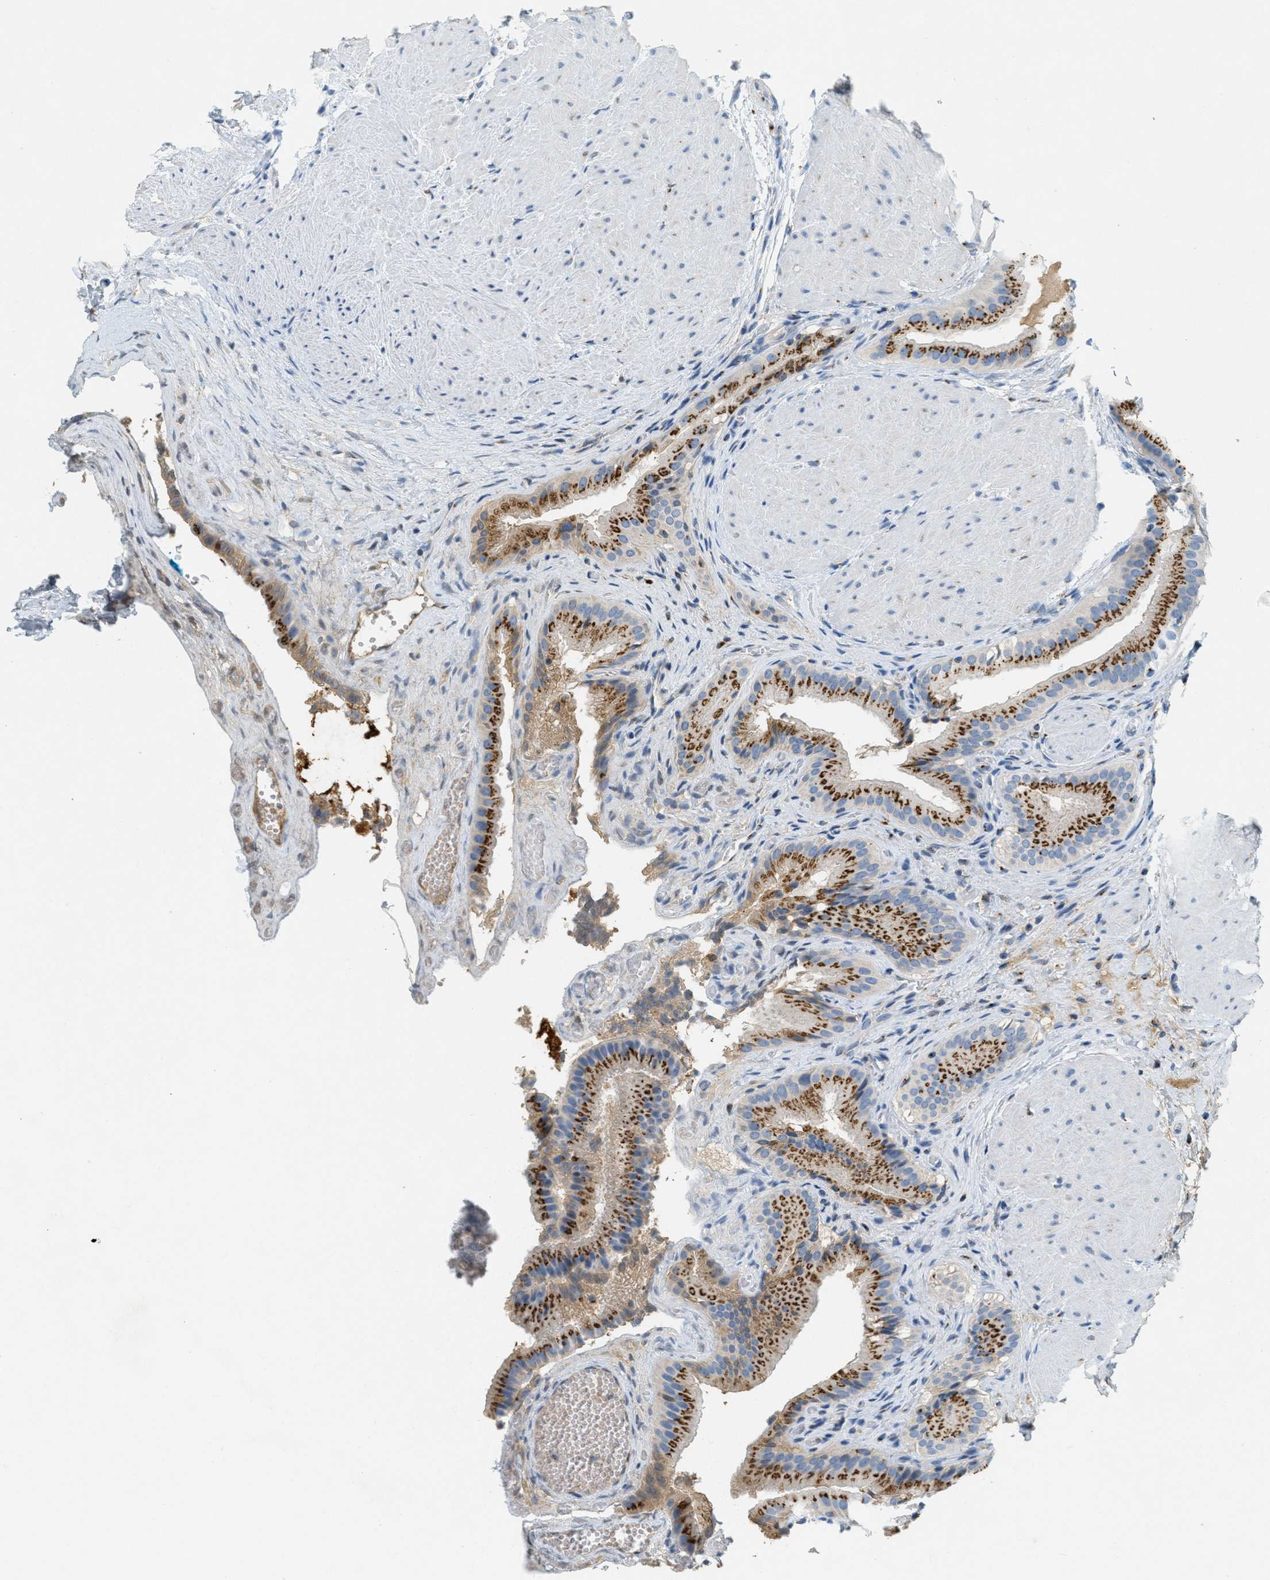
{"staining": {"intensity": "strong", "quantity": ">75%", "location": "cytoplasmic/membranous"}, "tissue": "gallbladder", "cell_type": "Glandular cells", "image_type": "normal", "snomed": [{"axis": "morphology", "description": "Normal tissue, NOS"}, {"axis": "topography", "description": "Gallbladder"}], "caption": "This image exhibits unremarkable gallbladder stained with immunohistochemistry (IHC) to label a protein in brown. The cytoplasmic/membranous of glandular cells show strong positivity for the protein. Nuclei are counter-stained blue.", "gene": "ENTPD4", "patient": {"sex": "male", "age": 49}}